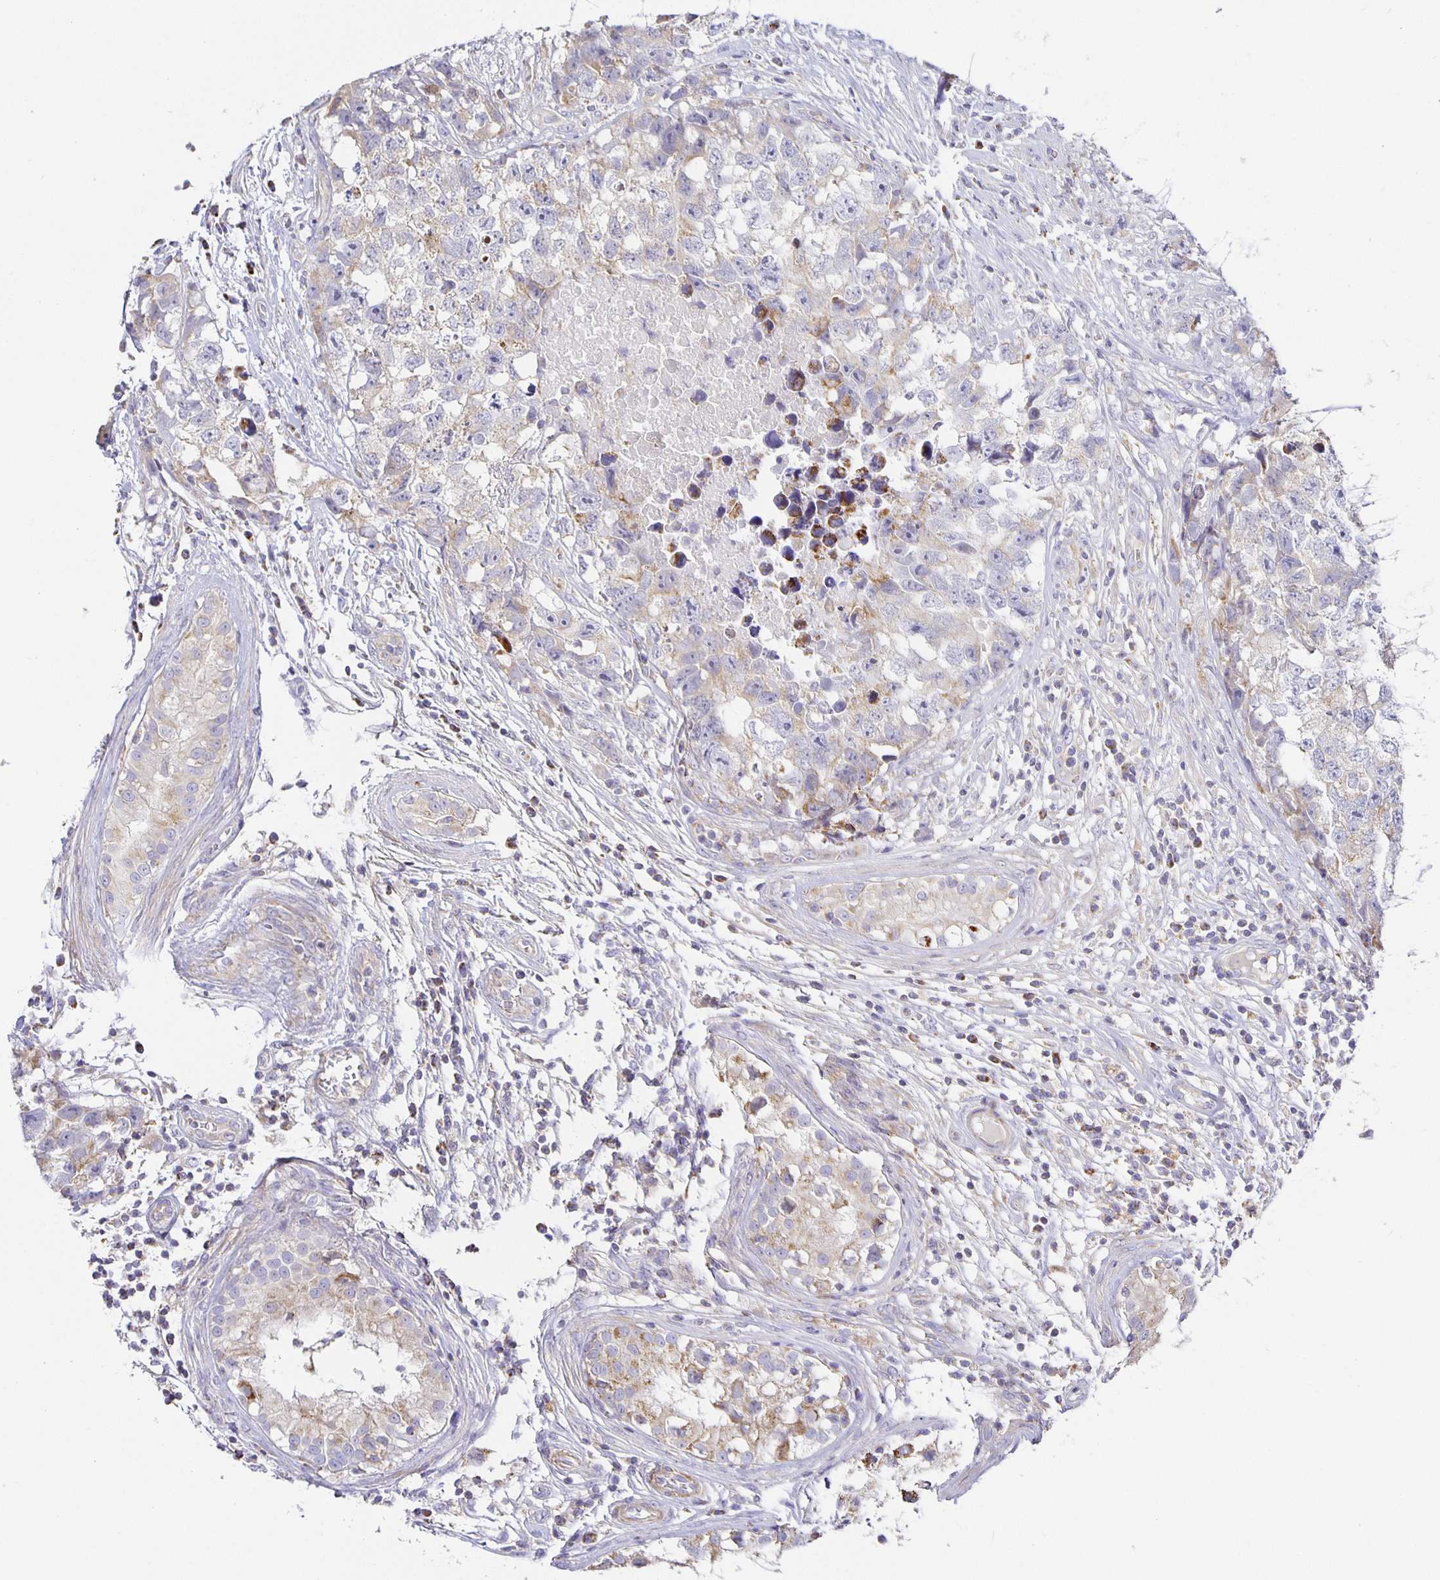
{"staining": {"intensity": "weak", "quantity": "<25%", "location": "cytoplasmic/membranous"}, "tissue": "testis cancer", "cell_type": "Tumor cells", "image_type": "cancer", "snomed": [{"axis": "morphology", "description": "Carcinoma, Embryonal, NOS"}, {"axis": "topography", "description": "Testis"}], "caption": "Immunohistochemistry histopathology image of neoplastic tissue: human testis embryonal carcinoma stained with DAB exhibits no significant protein expression in tumor cells.", "gene": "FLRT3", "patient": {"sex": "male", "age": 22}}